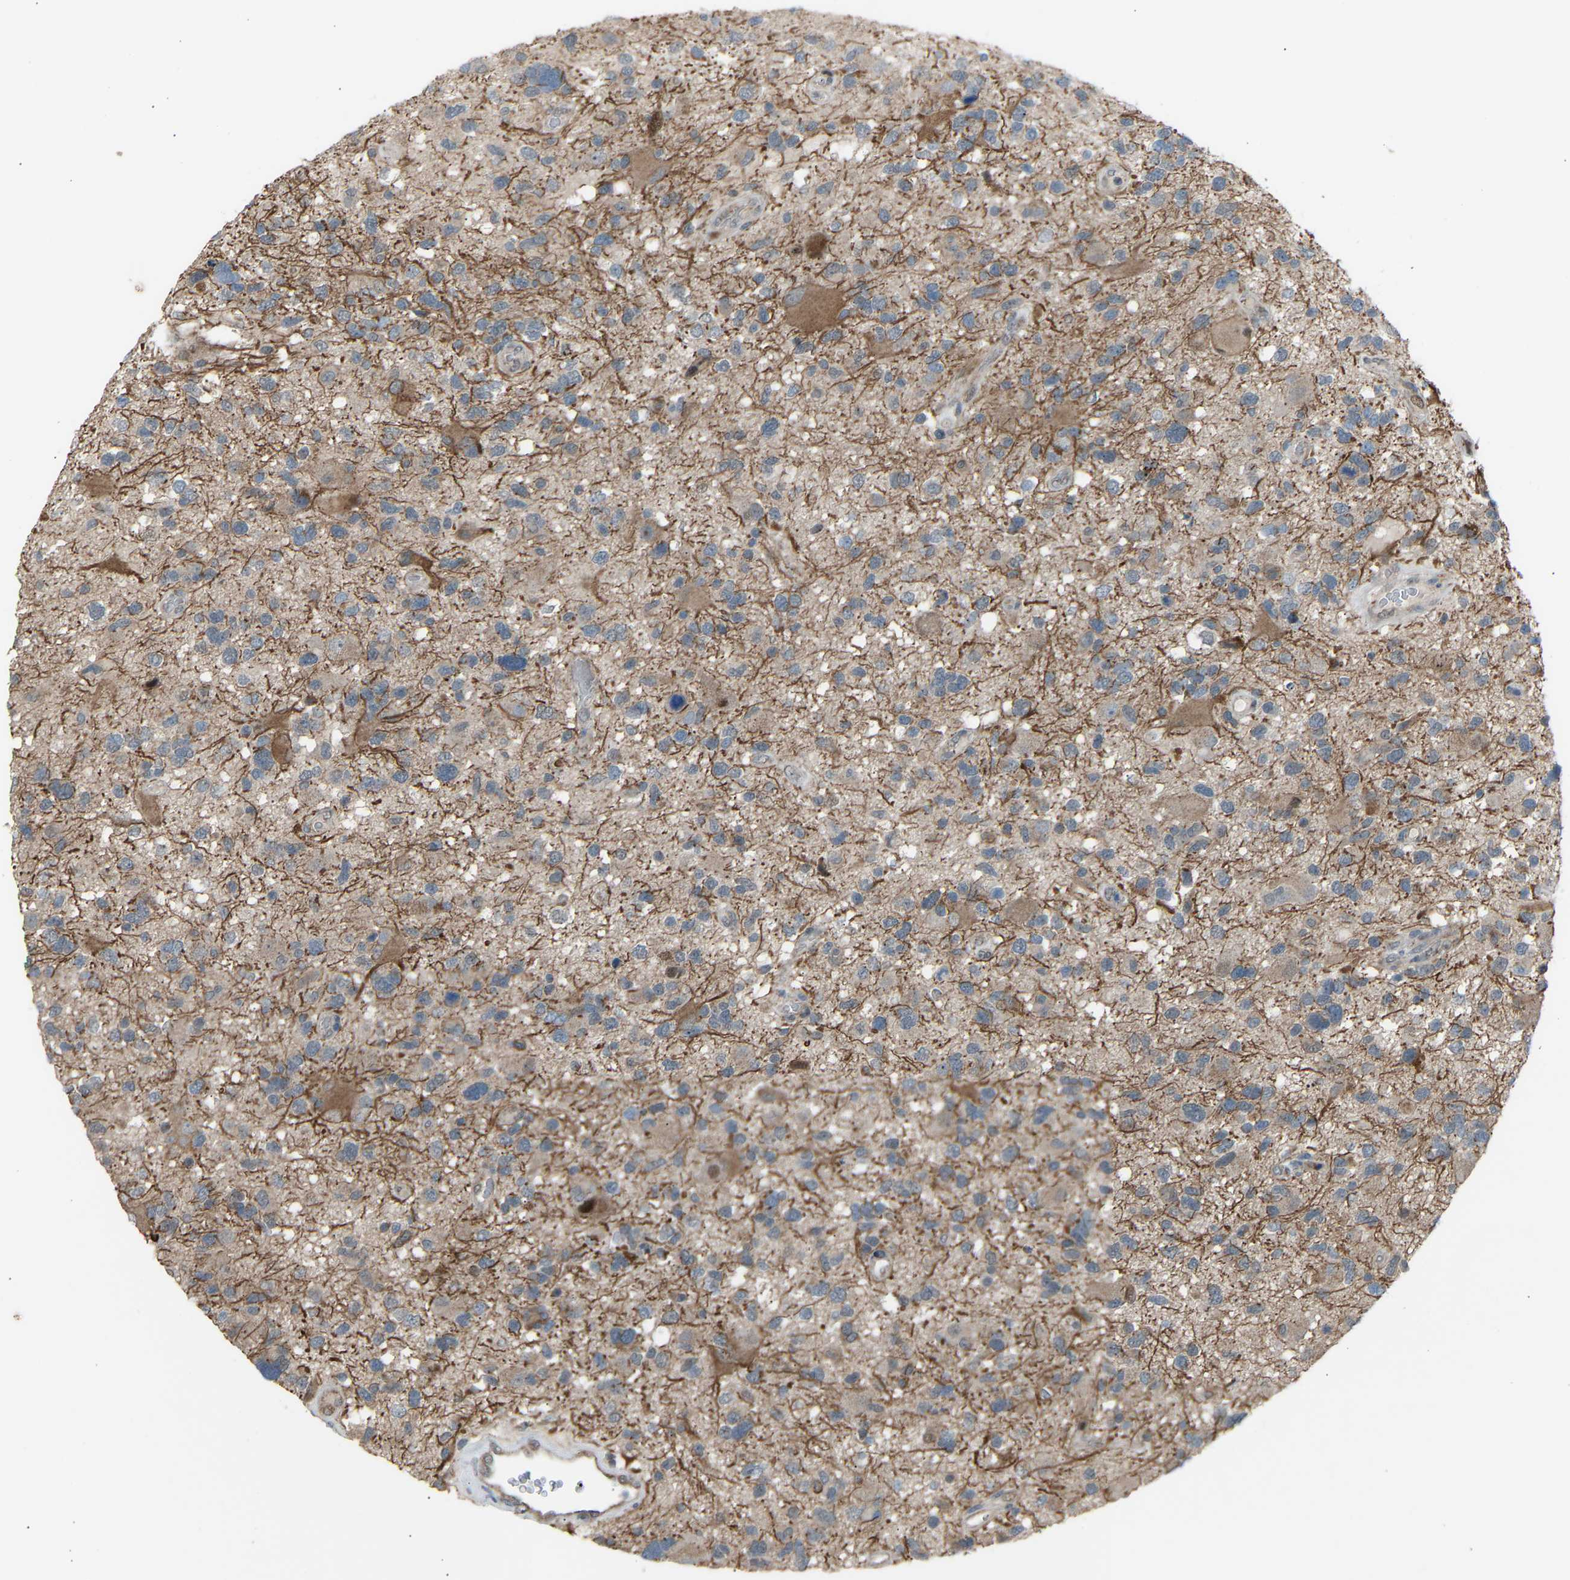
{"staining": {"intensity": "weak", "quantity": "<25%", "location": "cytoplasmic/membranous"}, "tissue": "glioma", "cell_type": "Tumor cells", "image_type": "cancer", "snomed": [{"axis": "morphology", "description": "Glioma, malignant, High grade"}, {"axis": "topography", "description": "Brain"}], "caption": "An image of human glioma is negative for staining in tumor cells.", "gene": "VPS41", "patient": {"sex": "male", "age": 33}}